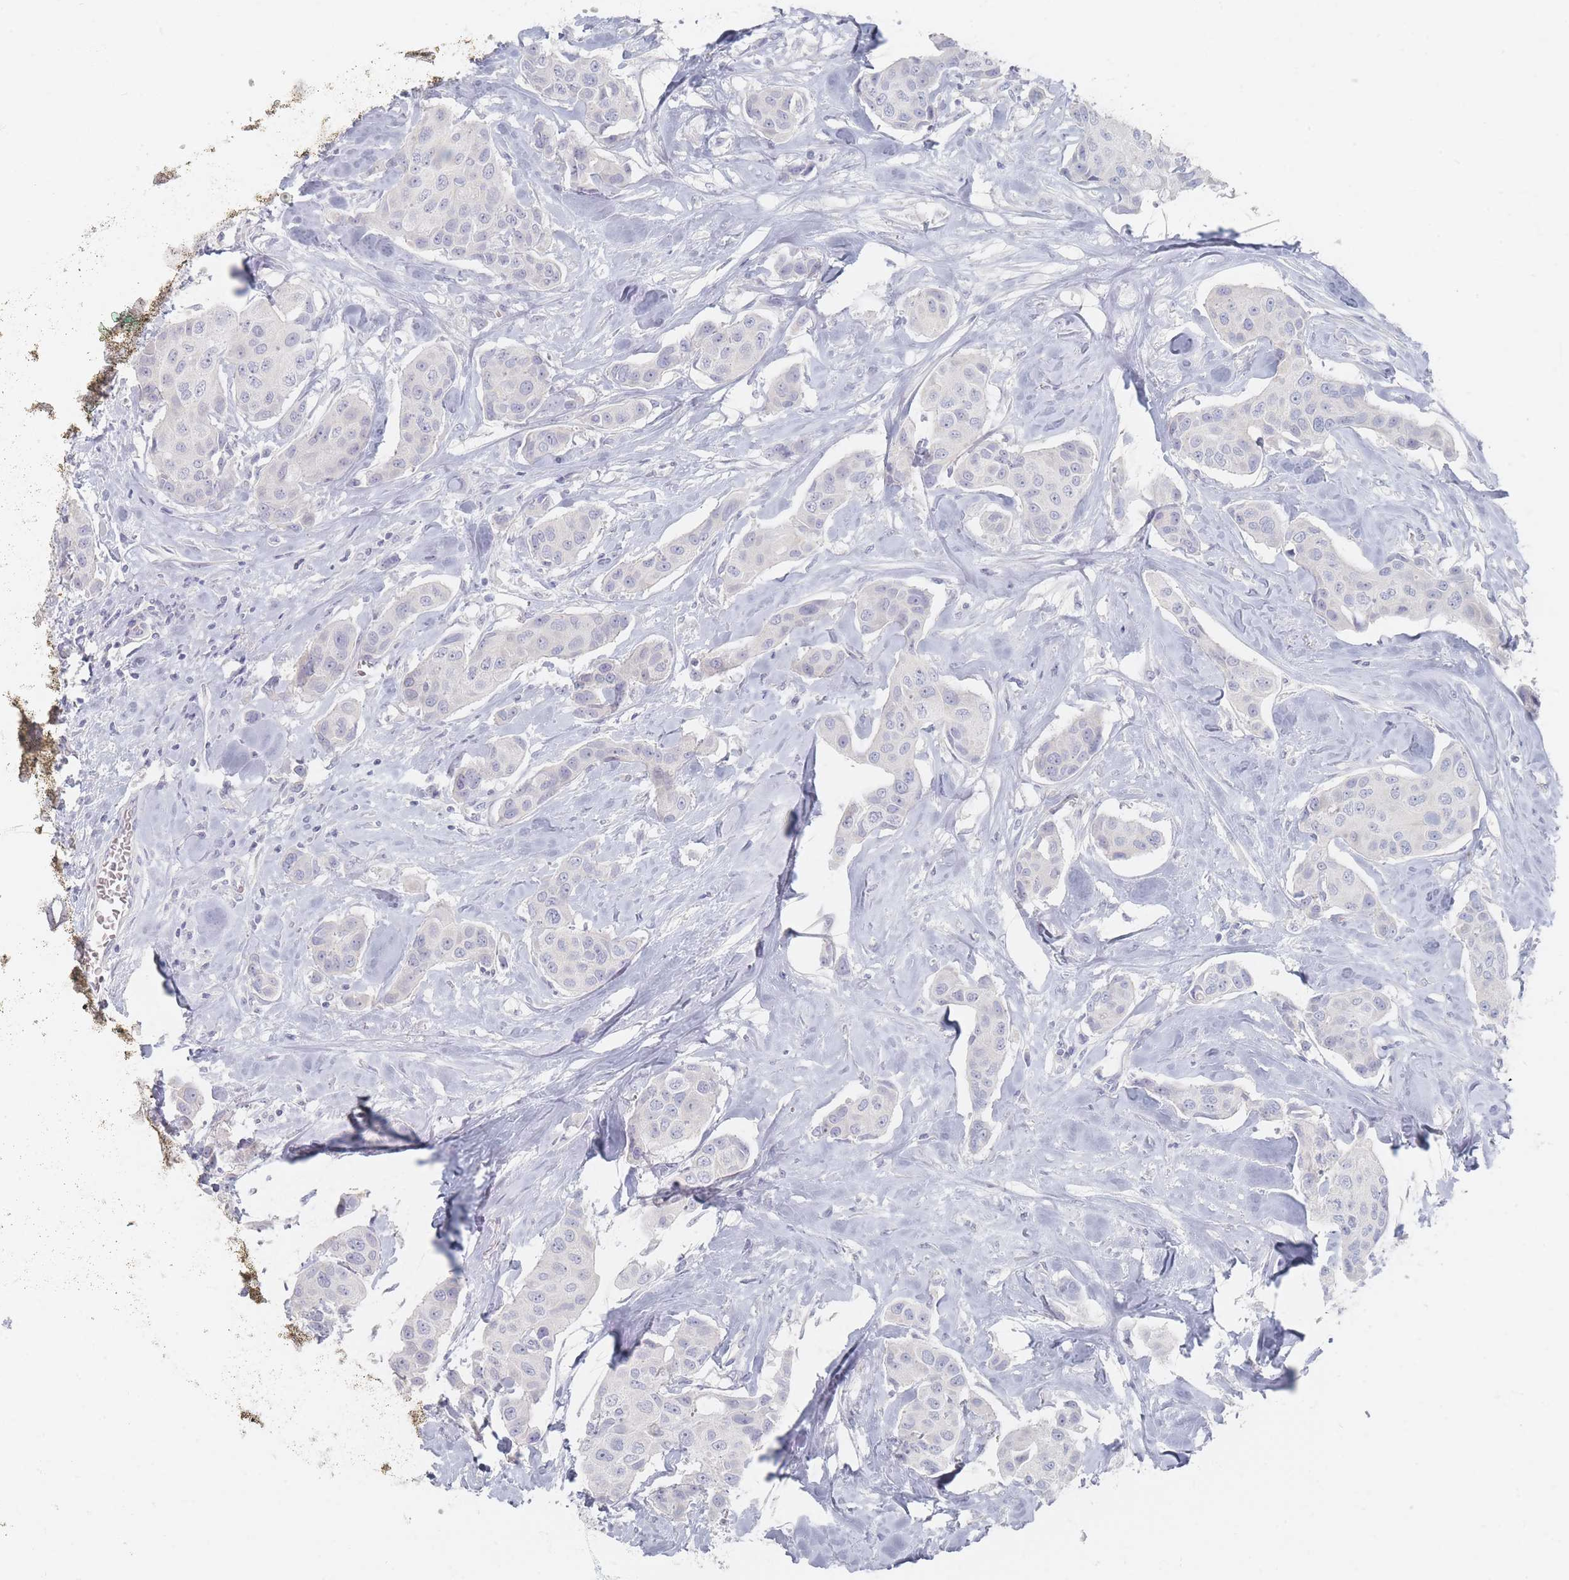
{"staining": {"intensity": "negative", "quantity": "none", "location": "none"}, "tissue": "breast cancer", "cell_type": "Tumor cells", "image_type": "cancer", "snomed": [{"axis": "morphology", "description": "Duct carcinoma"}, {"axis": "topography", "description": "Breast"}, {"axis": "topography", "description": "Lymph node"}], "caption": "DAB immunohistochemical staining of breast cancer exhibits no significant expression in tumor cells.", "gene": "CD37", "patient": {"sex": "female", "age": 80}}